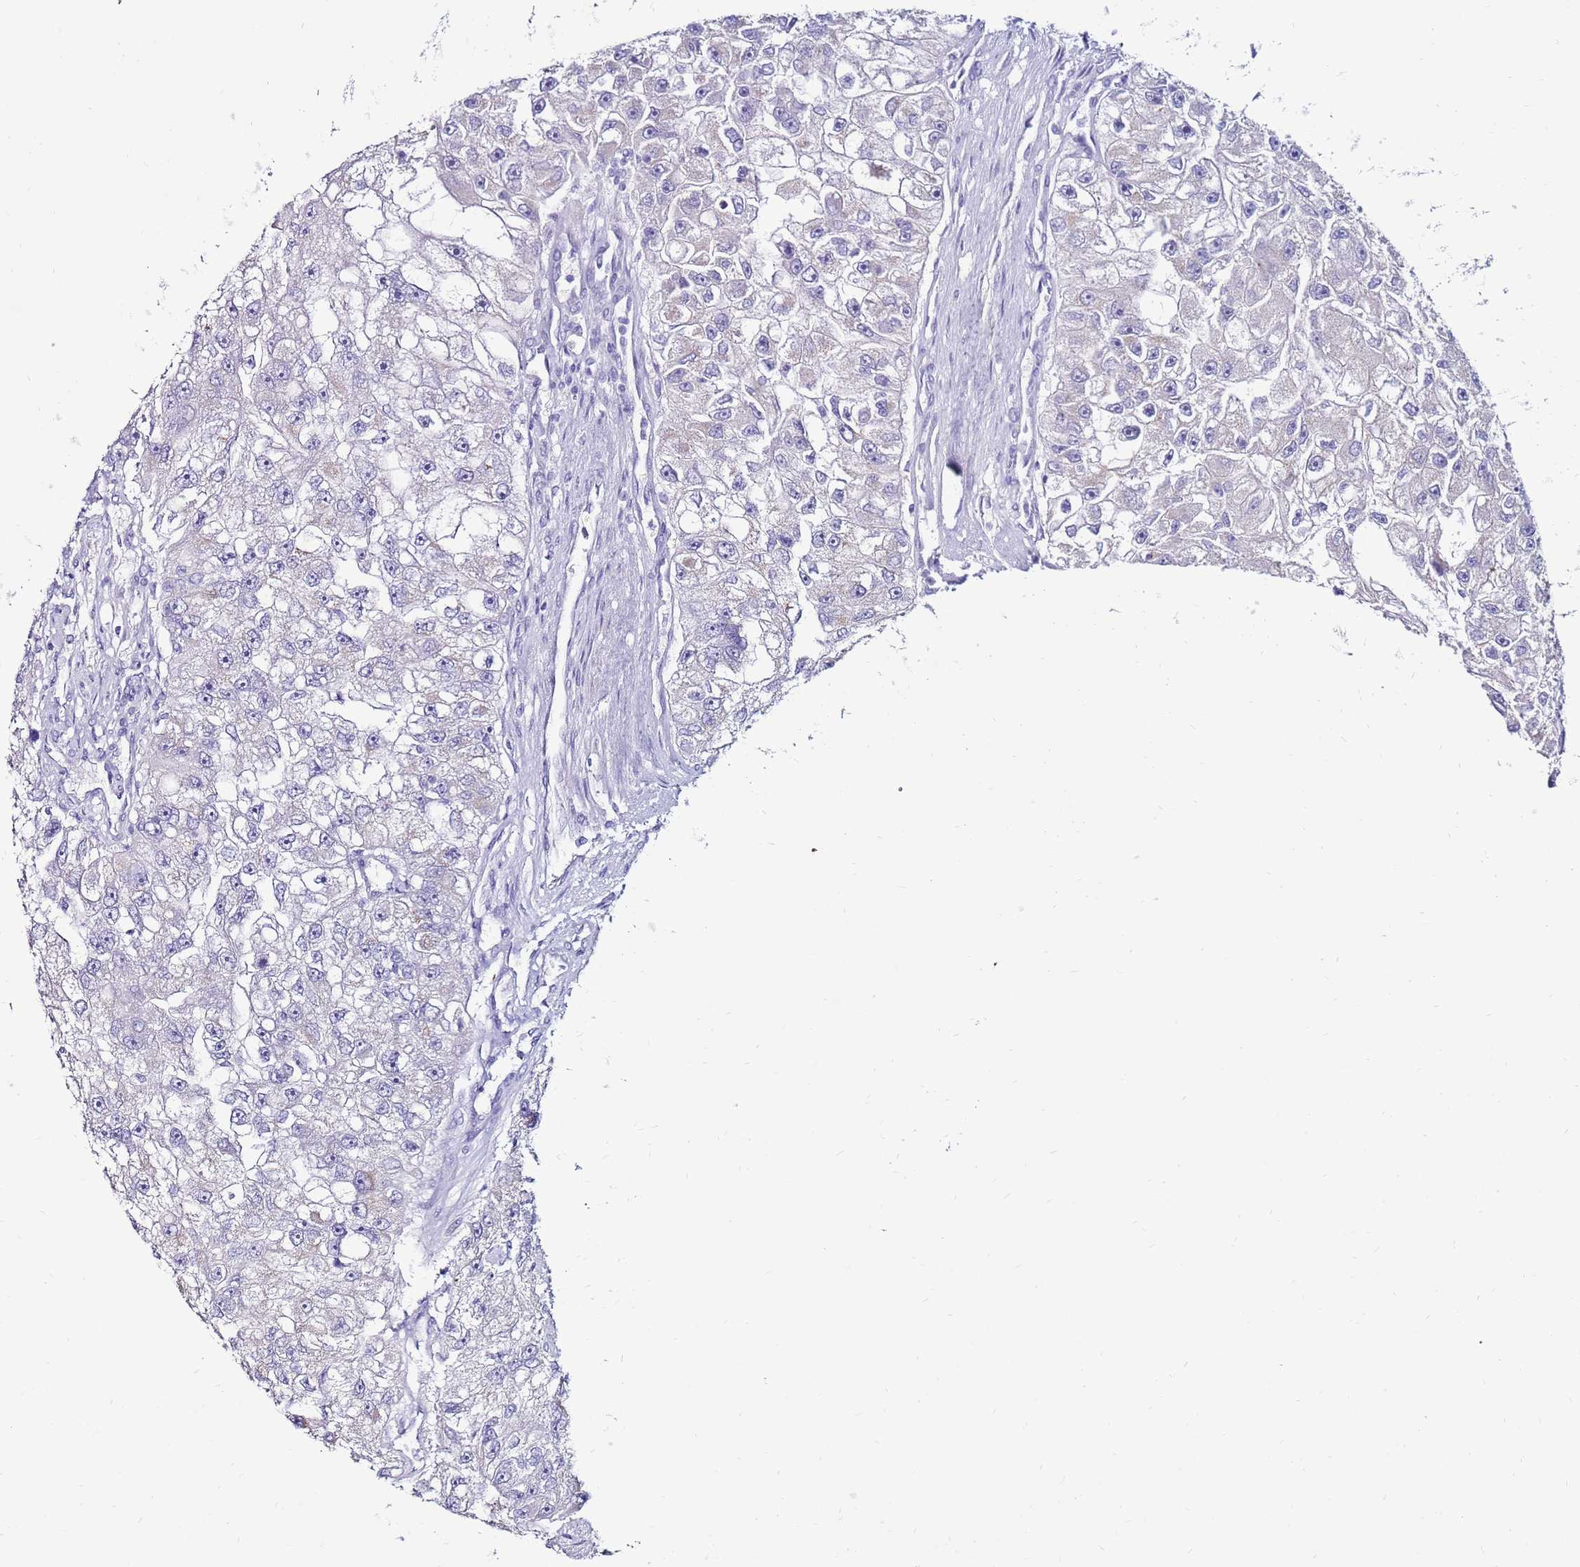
{"staining": {"intensity": "negative", "quantity": "none", "location": "none"}, "tissue": "renal cancer", "cell_type": "Tumor cells", "image_type": "cancer", "snomed": [{"axis": "morphology", "description": "Adenocarcinoma, NOS"}, {"axis": "topography", "description": "Kidney"}], "caption": "IHC of human adenocarcinoma (renal) demonstrates no staining in tumor cells.", "gene": "GPN3", "patient": {"sex": "male", "age": 63}}